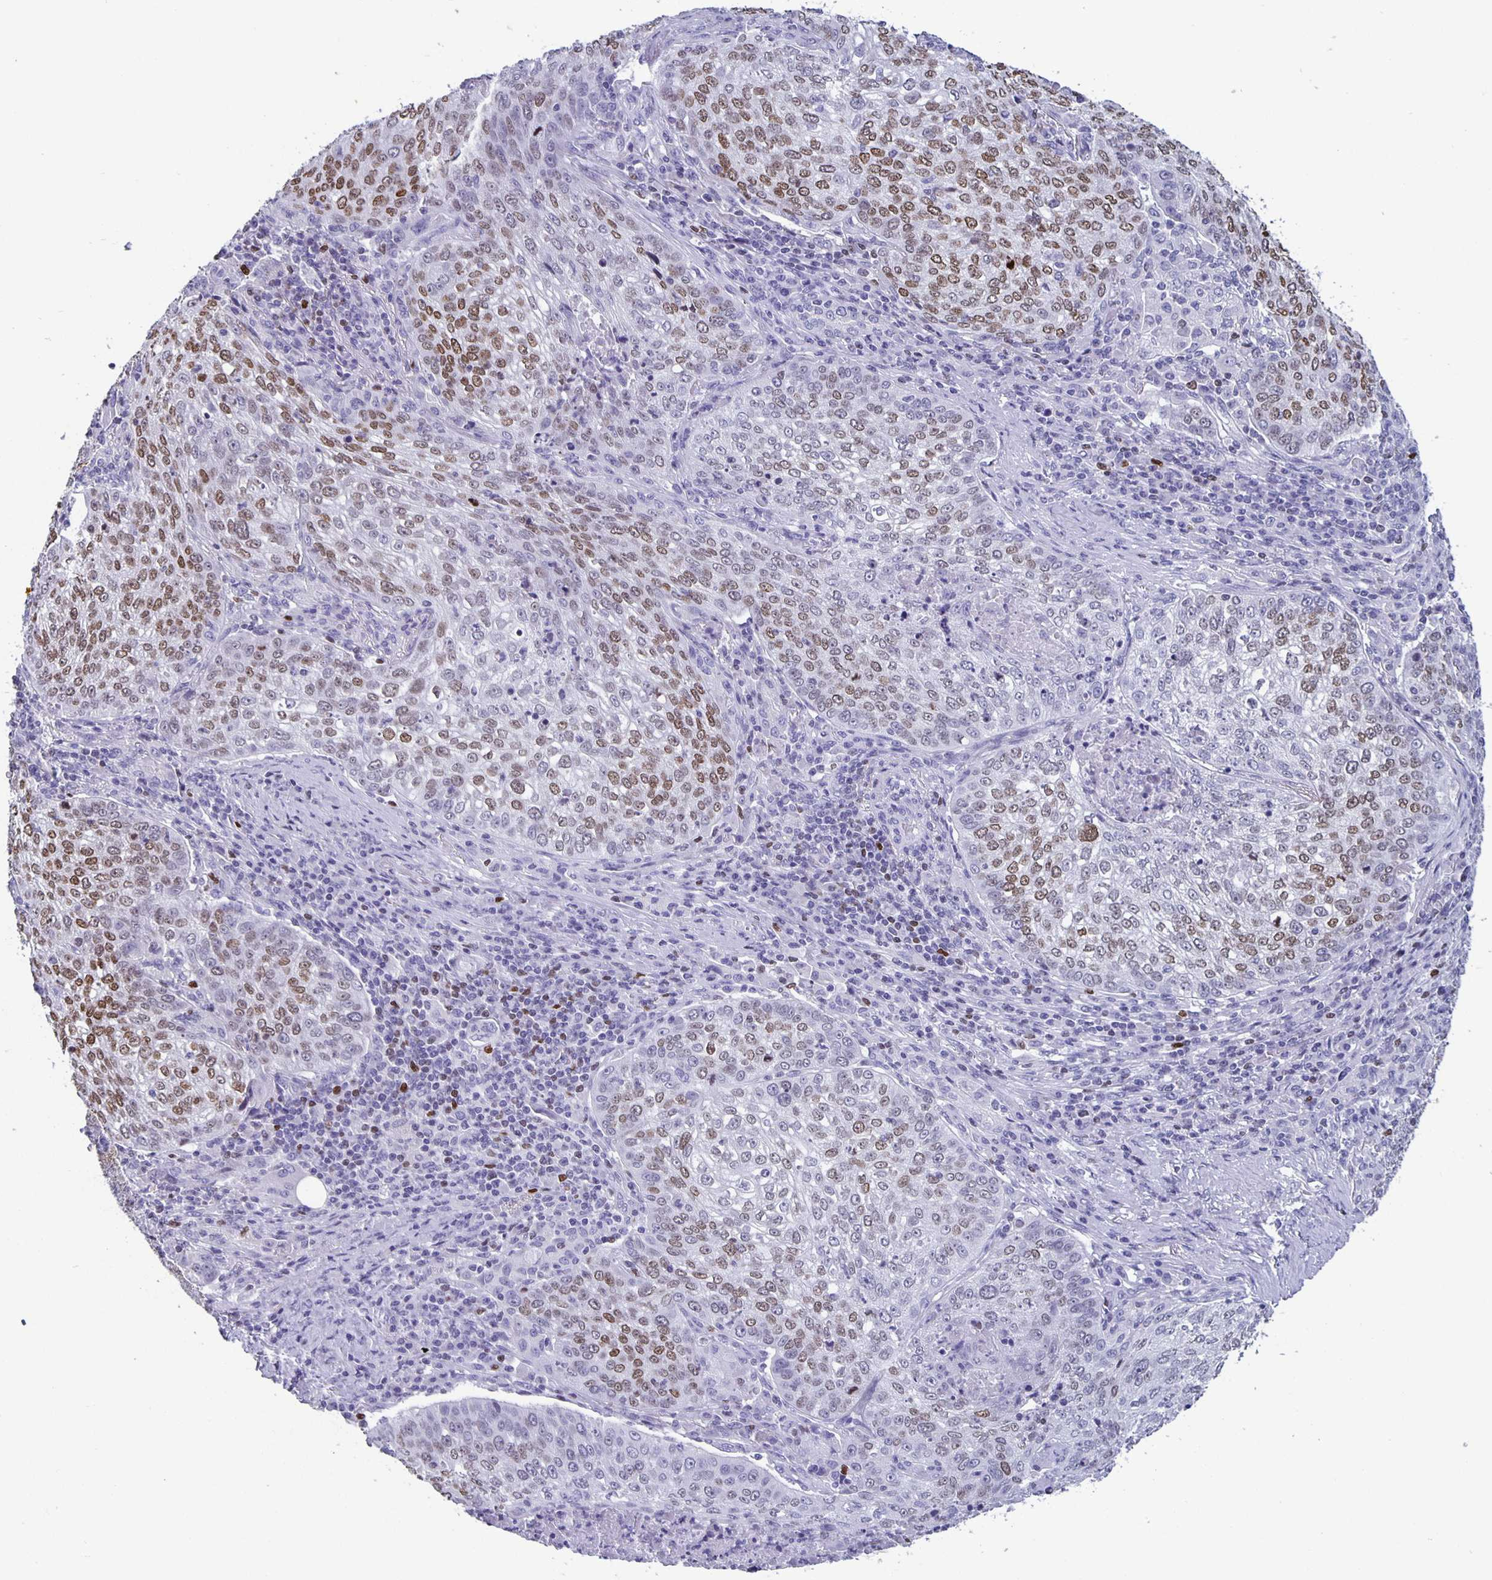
{"staining": {"intensity": "moderate", "quantity": "25%-75%", "location": "nuclear"}, "tissue": "lung cancer", "cell_type": "Tumor cells", "image_type": "cancer", "snomed": [{"axis": "morphology", "description": "Squamous cell carcinoma, NOS"}, {"axis": "topography", "description": "Lung"}], "caption": "The image shows immunohistochemical staining of squamous cell carcinoma (lung). There is moderate nuclear staining is identified in approximately 25%-75% of tumor cells. (DAB IHC, brown staining for protein, blue staining for nuclei).", "gene": "SATB2", "patient": {"sex": "male", "age": 63}}